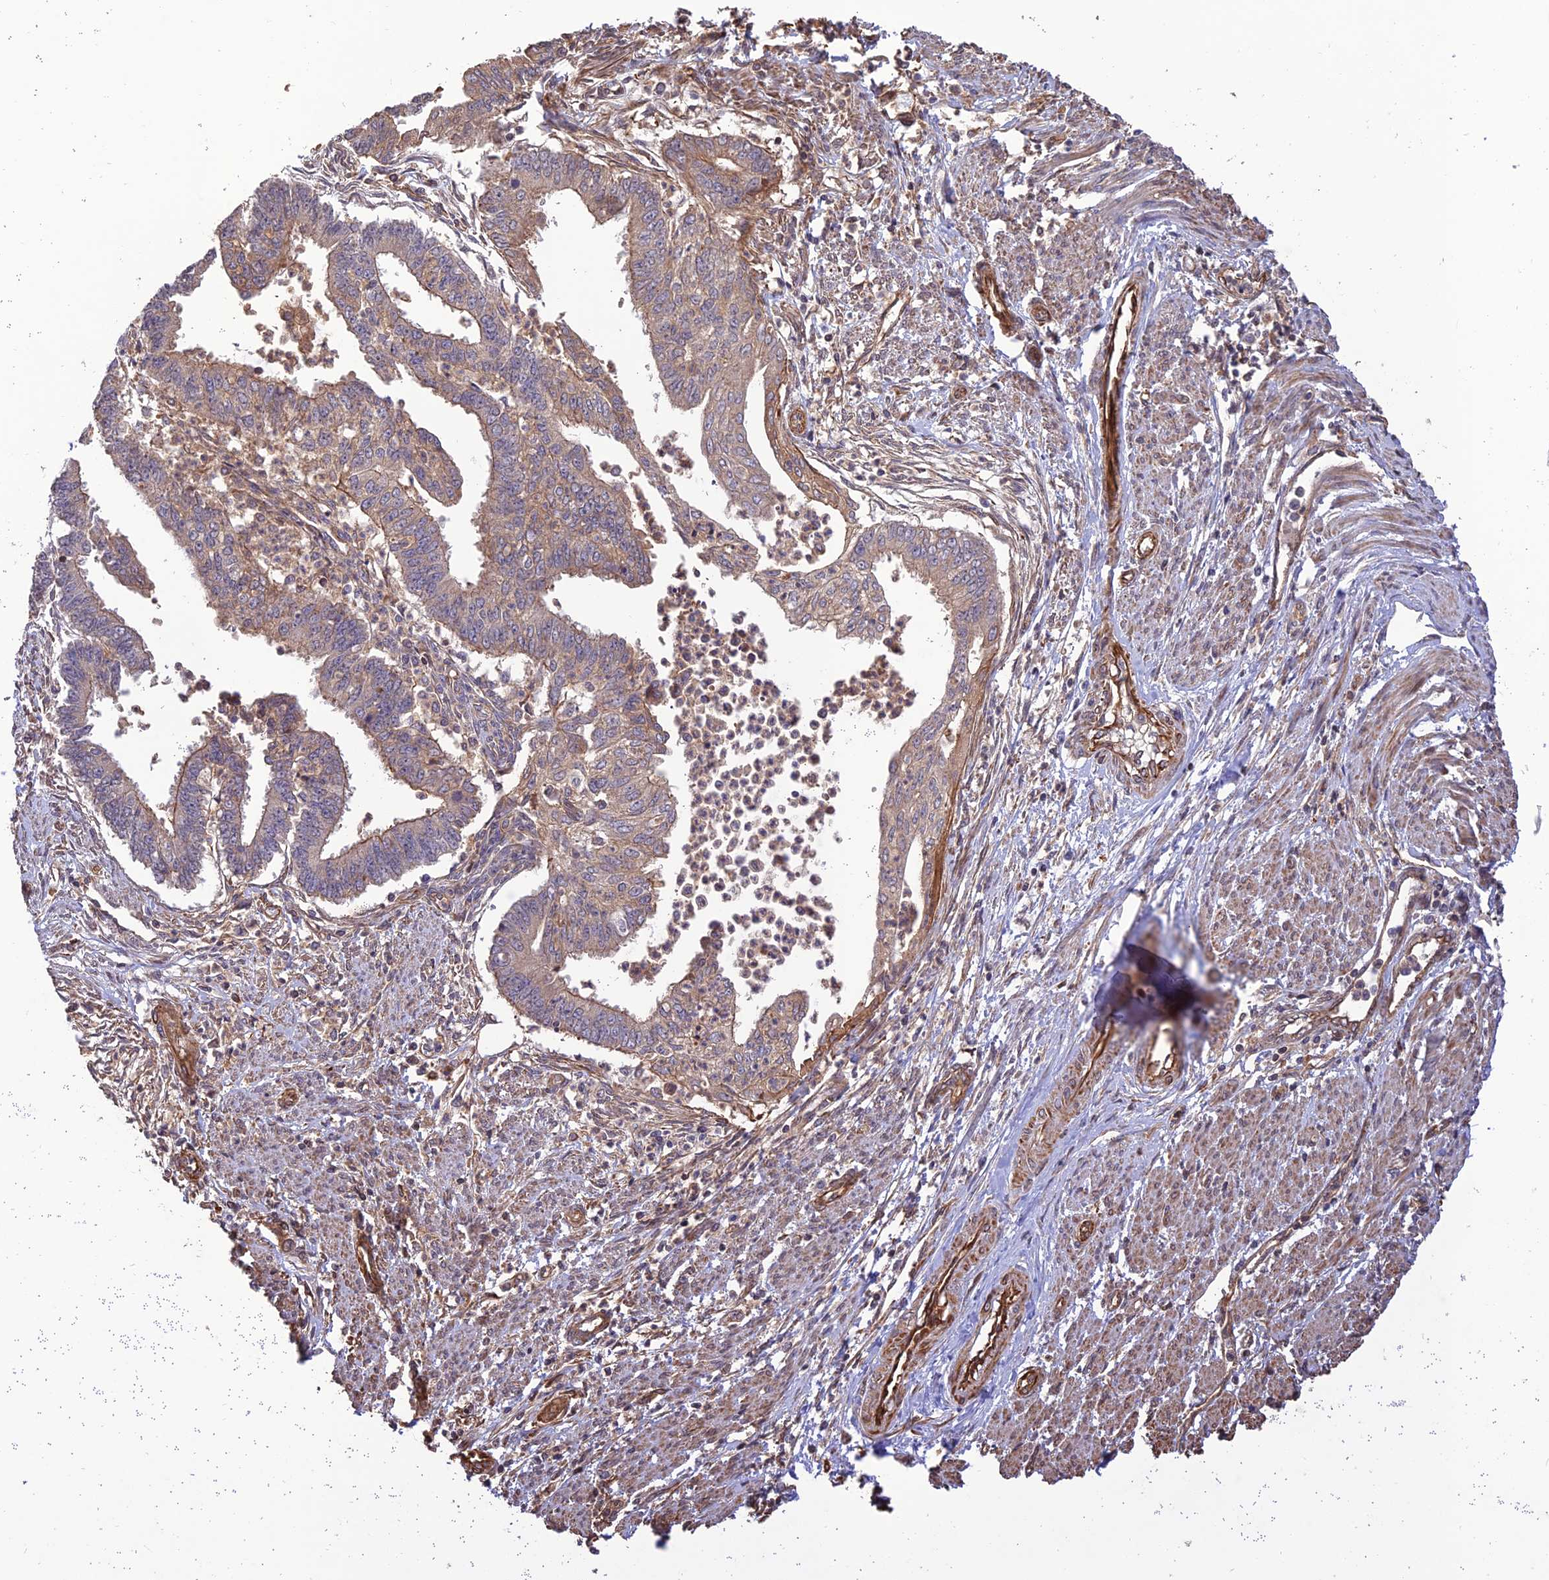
{"staining": {"intensity": "moderate", "quantity": "<25%", "location": "cytoplasmic/membranous"}, "tissue": "endometrial cancer", "cell_type": "Tumor cells", "image_type": "cancer", "snomed": [{"axis": "morphology", "description": "Adenocarcinoma, NOS"}, {"axis": "topography", "description": "Endometrium"}], "caption": "IHC (DAB) staining of adenocarcinoma (endometrial) demonstrates moderate cytoplasmic/membranous protein staining in about <25% of tumor cells.", "gene": "CREBL2", "patient": {"sex": "female", "age": 73}}